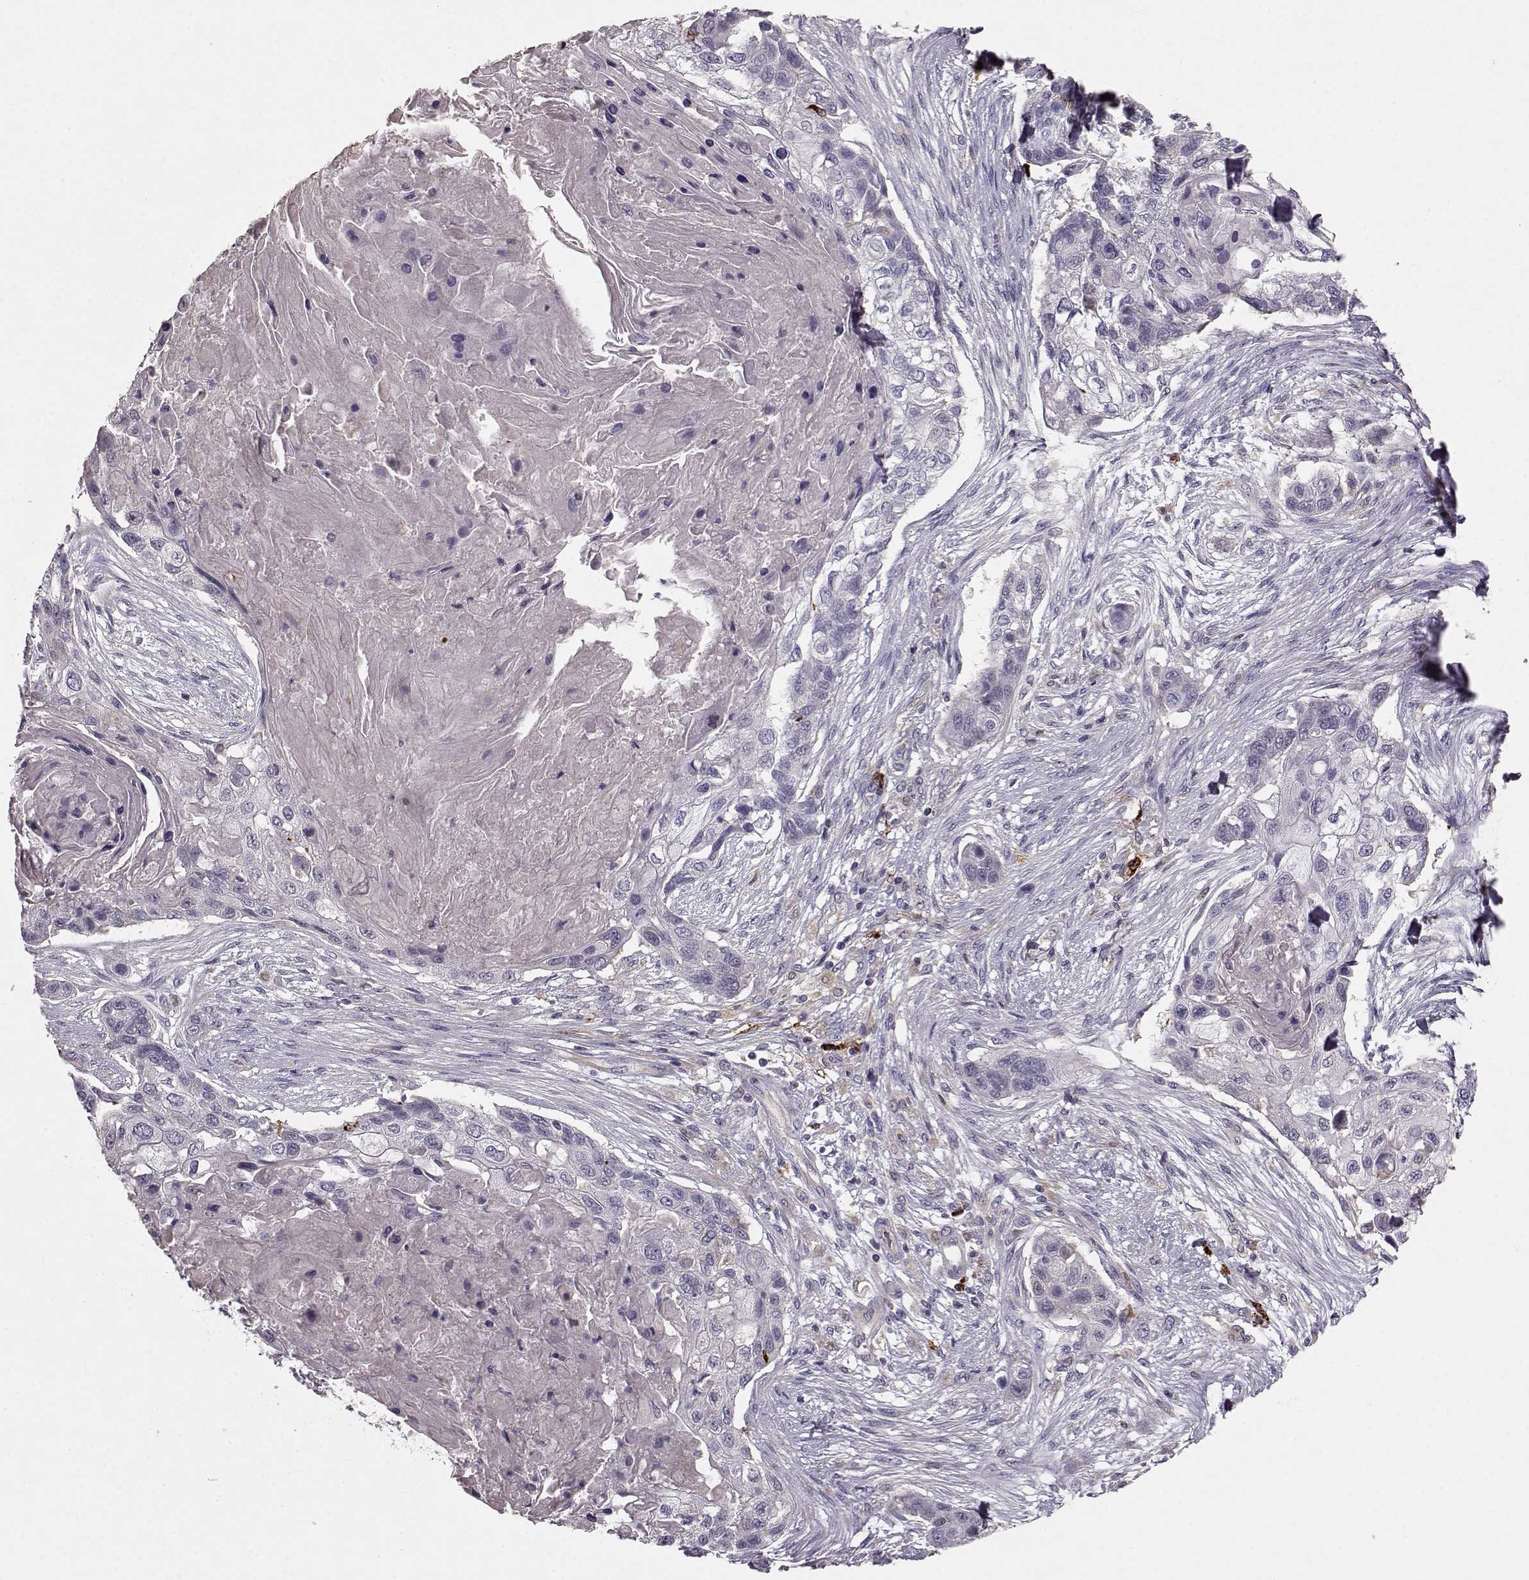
{"staining": {"intensity": "negative", "quantity": "none", "location": "none"}, "tissue": "lung cancer", "cell_type": "Tumor cells", "image_type": "cancer", "snomed": [{"axis": "morphology", "description": "Squamous cell carcinoma, NOS"}, {"axis": "topography", "description": "Lung"}], "caption": "Immunohistochemistry of lung cancer (squamous cell carcinoma) shows no expression in tumor cells.", "gene": "CCNF", "patient": {"sex": "male", "age": 69}}